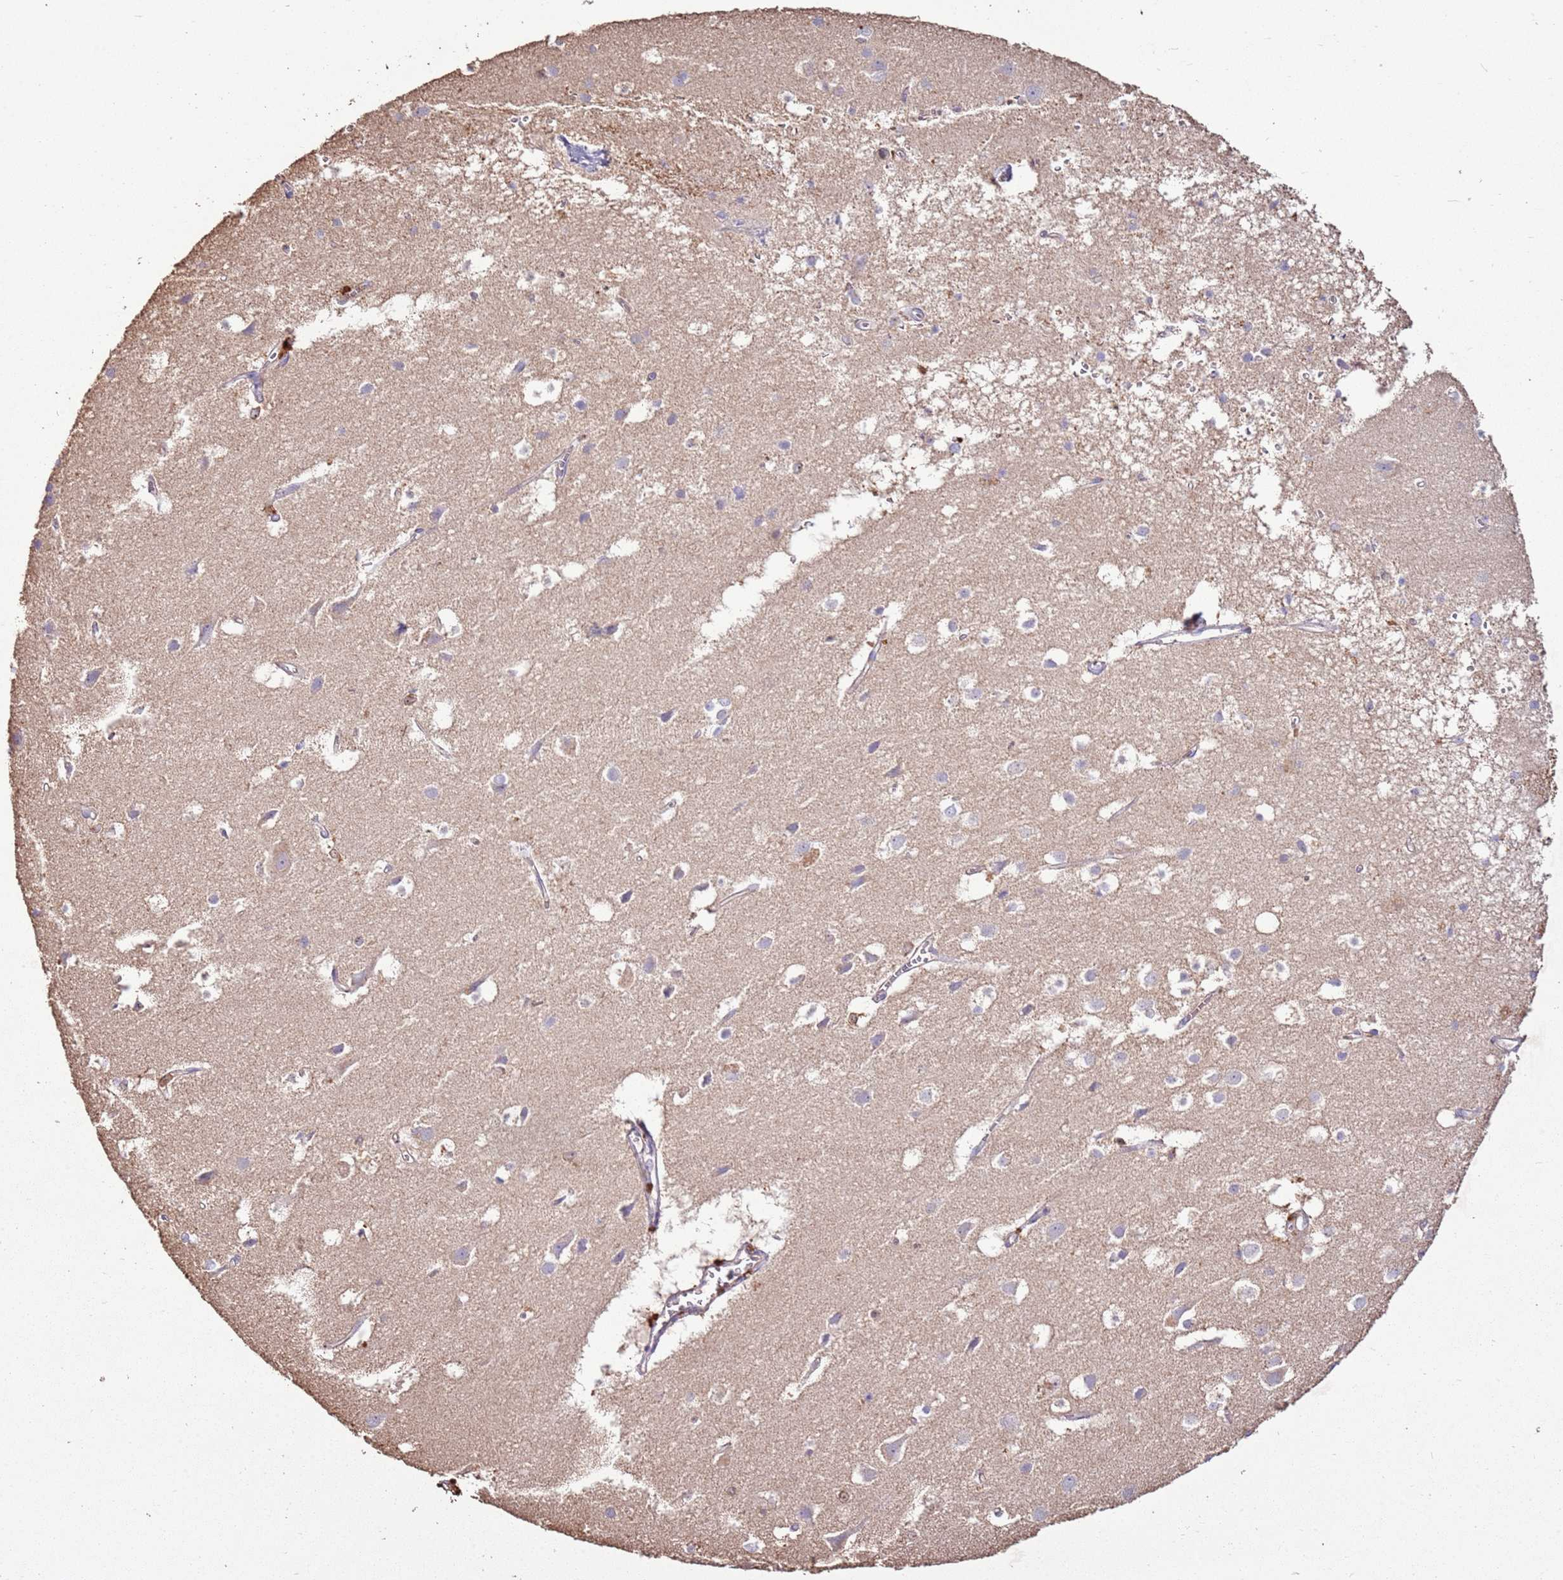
{"staining": {"intensity": "weak", "quantity": ">75%", "location": "cytoplasmic/membranous"}, "tissue": "cerebral cortex", "cell_type": "Endothelial cells", "image_type": "normal", "snomed": [{"axis": "morphology", "description": "Normal tissue, NOS"}, {"axis": "topography", "description": "Cerebral cortex"}], "caption": "Human cerebral cortex stained for a protein (brown) reveals weak cytoplasmic/membranous positive positivity in approximately >75% of endothelial cells.", "gene": "ARL10", "patient": {"sex": "male", "age": 54}}